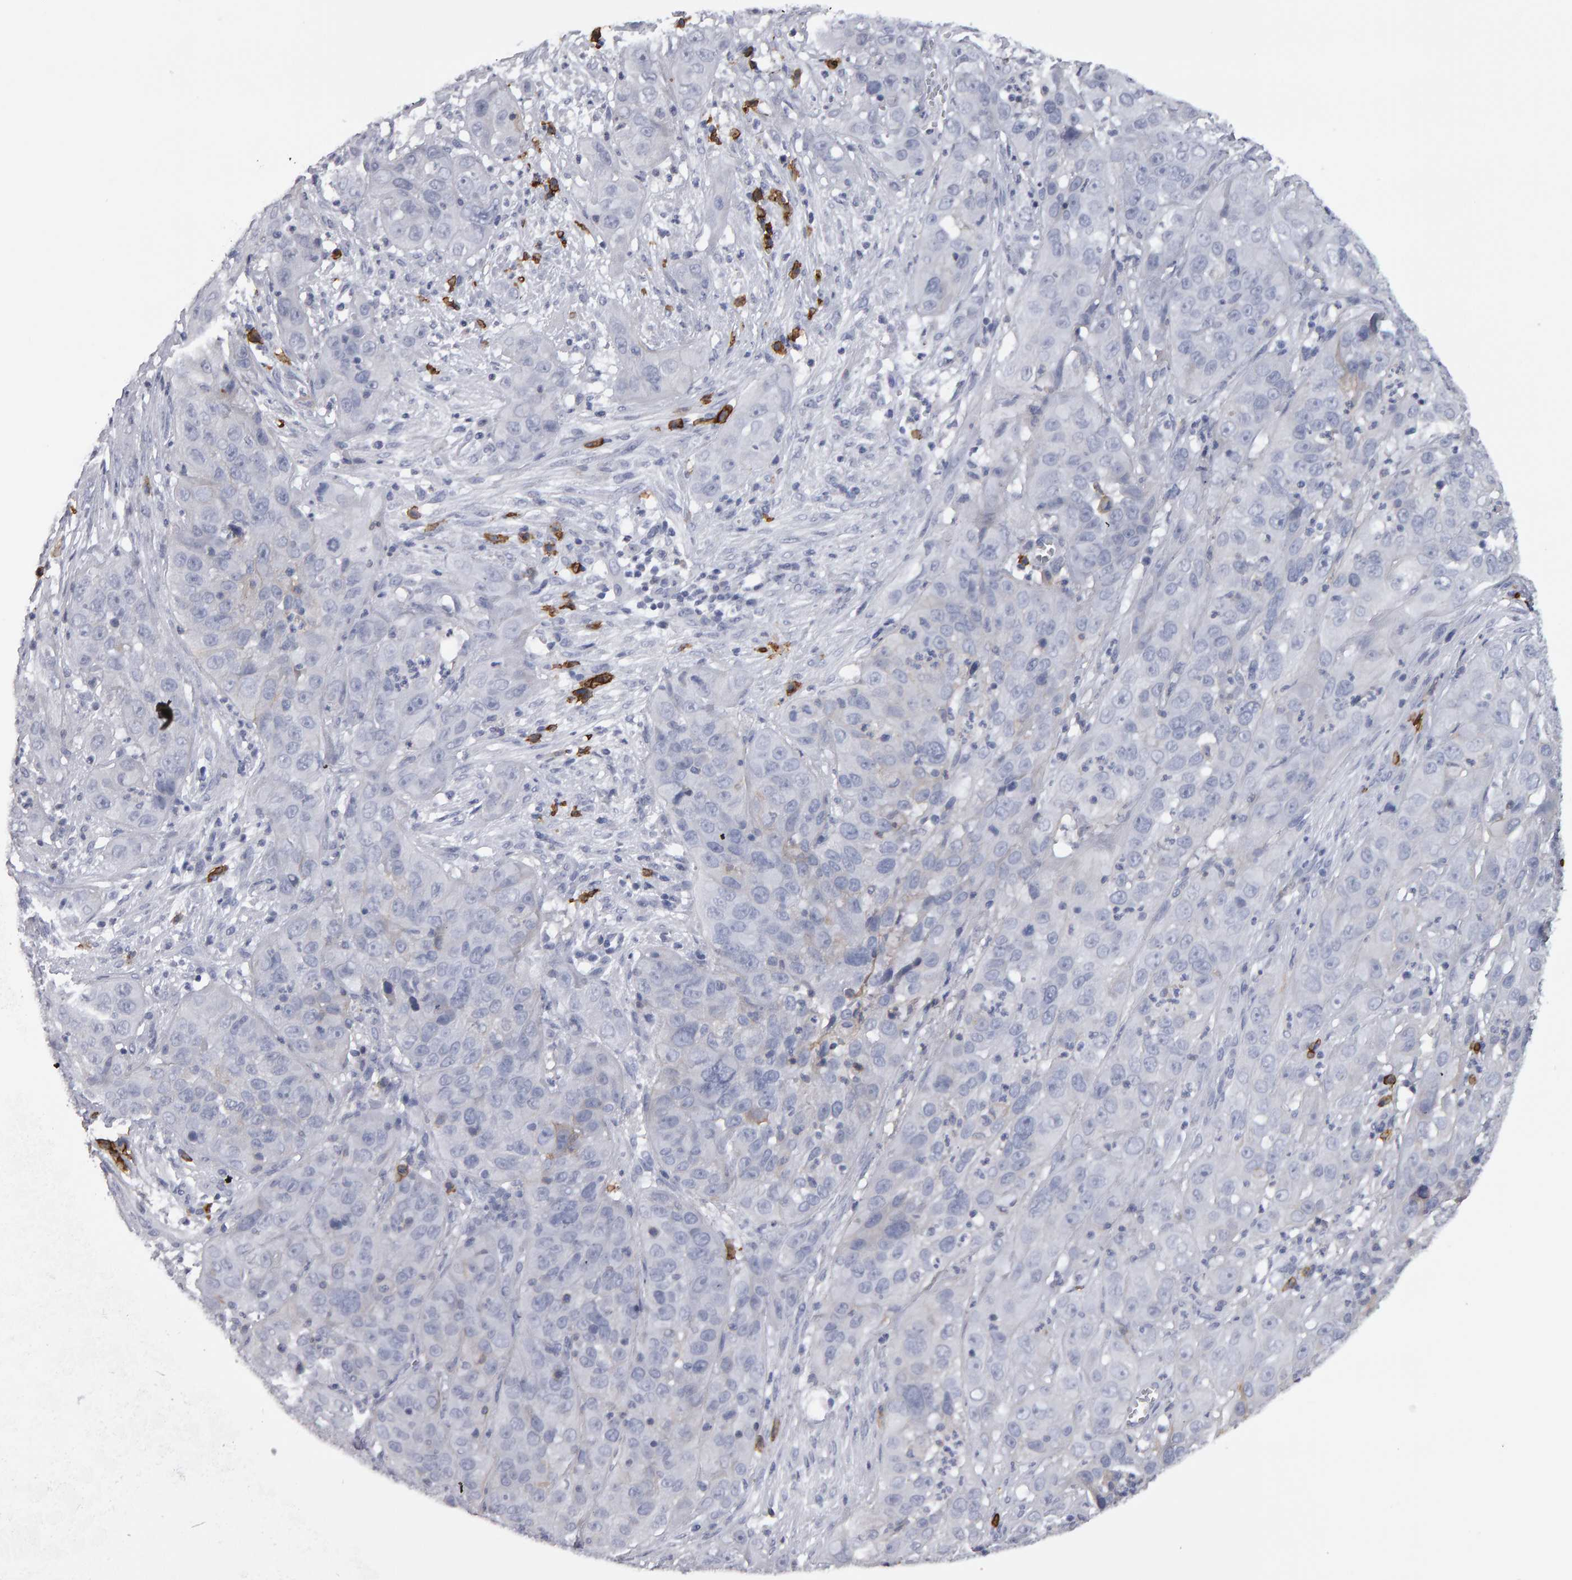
{"staining": {"intensity": "negative", "quantity": "none", "location": "none"}, "tissue": "cervical cancer", "cell_type": "Tumor cells", "image_type": "cancer", "snomed": [{"axis": "morphology", "description": "Squamous cell carcinoma, NOS"}, {"axis": "topography", "description": "Cervix"}], "caption": "Immunohistochemistry (IHC) micrograph of neoplastic tissue: cervical squamous cell carcinoma stained with DAB (3,3'-diaminobenzidine) displays no significant protein positivity in tumor cells. (Stains: DAB immunohistochemistry (IHC) with hematoxylin counter stain, Microscopy: brightfield microscopy at high magnification).", "gene": "CD38", "patient": {"sex": "female", "age": 32}}